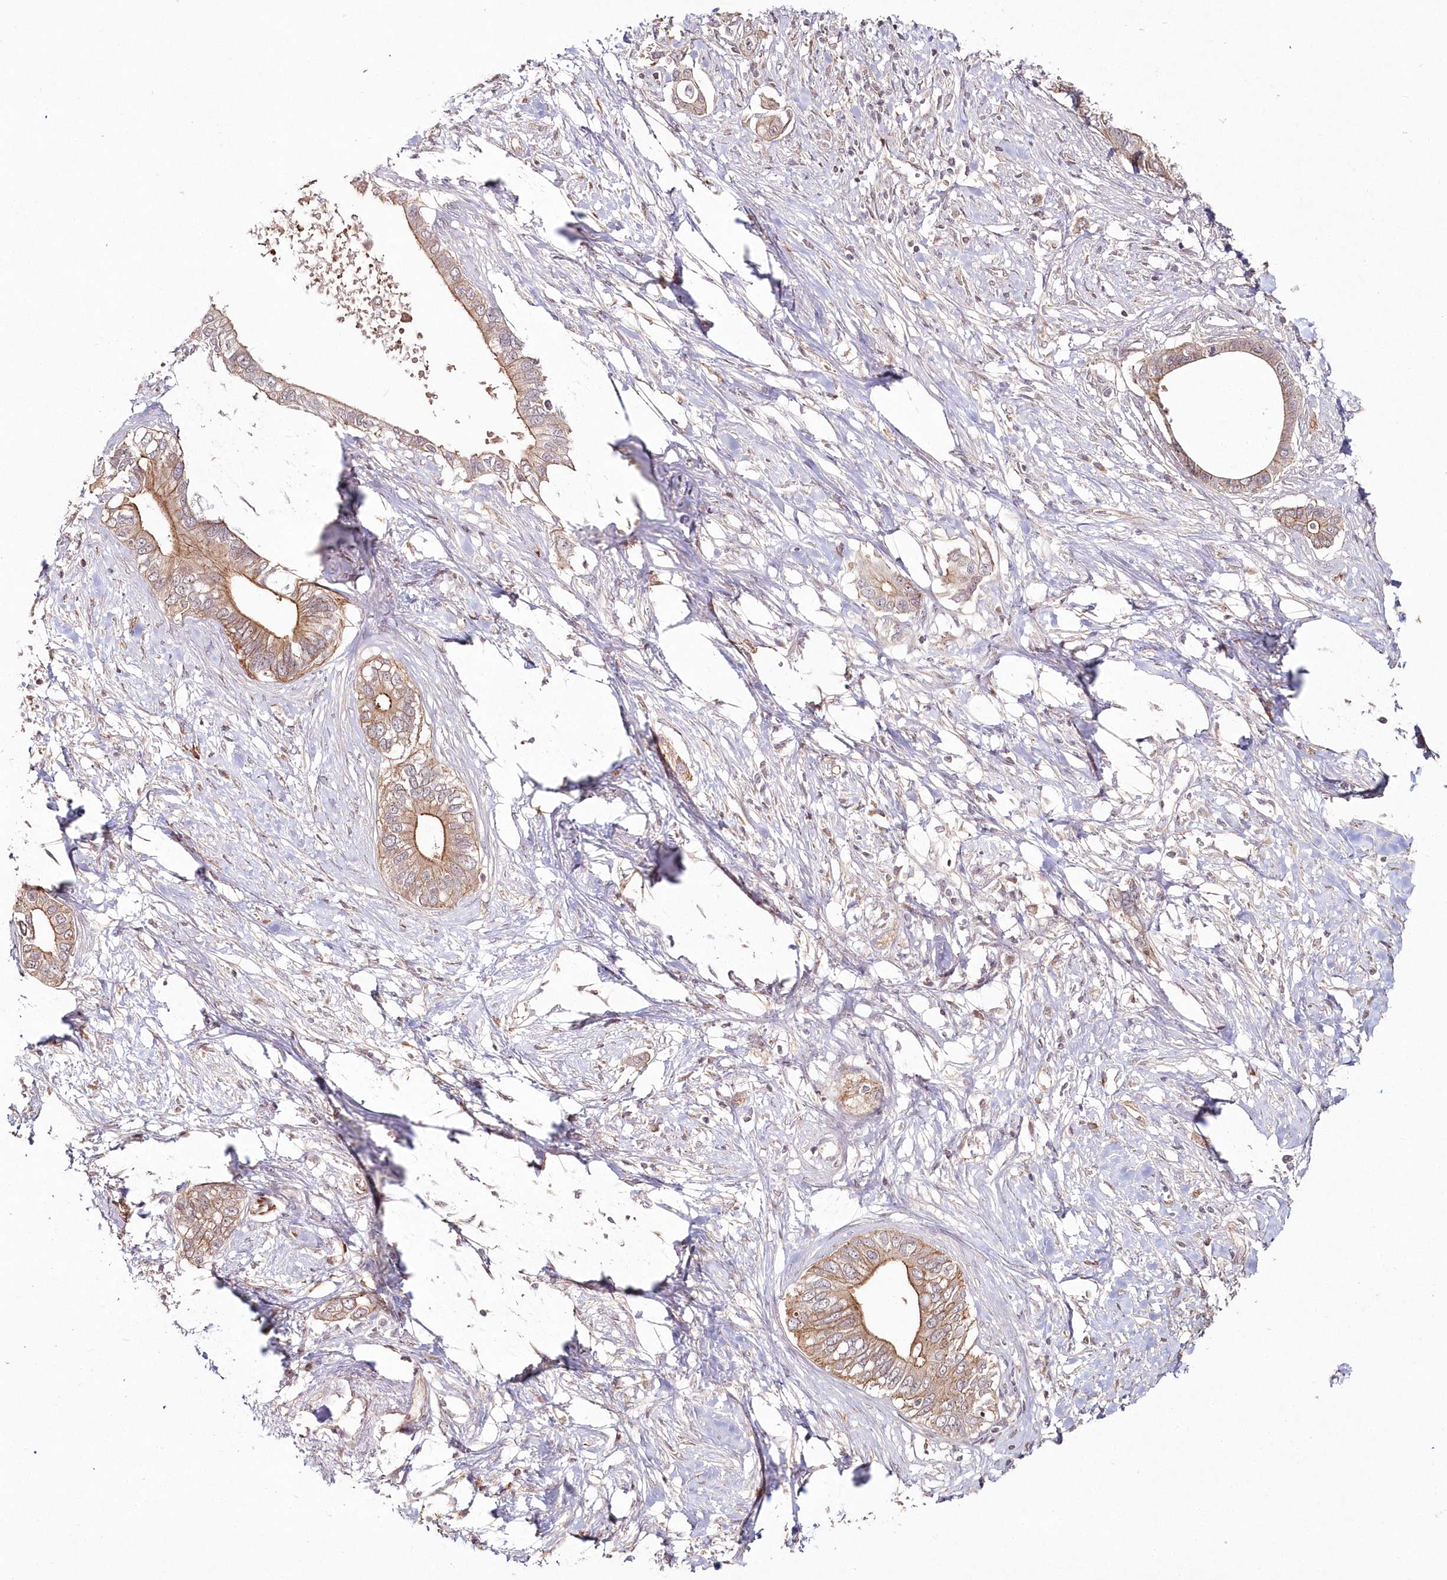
{"staining": {"intensity": "moderate", "quantity": ">75%", "location": "cytoplasmic/membranous"}, "tissue": "pancreatic cancer", "cell_type": "Tumor cells", "image_type": "cancer", "snomed": [{"axis": "morphology", "description": "Normal tissue, NOS"}, {"axis": "morphology", "description": "Adenocarcinoma, NOS"}, {"axis": "topography", "description": "Pancreas"}, {"axis": "topography", "description": "Peripheral nerve tissue"}], "caption": "Moderate cytoplasmic/membranous staining for a protein is appreciated in about >75% of tumor cells of pancreatic cancer (adenocarcinoma) using immunohistochemistry.", "gene": "HYCC2", "patient": {"sex": "male", "age": 59}}